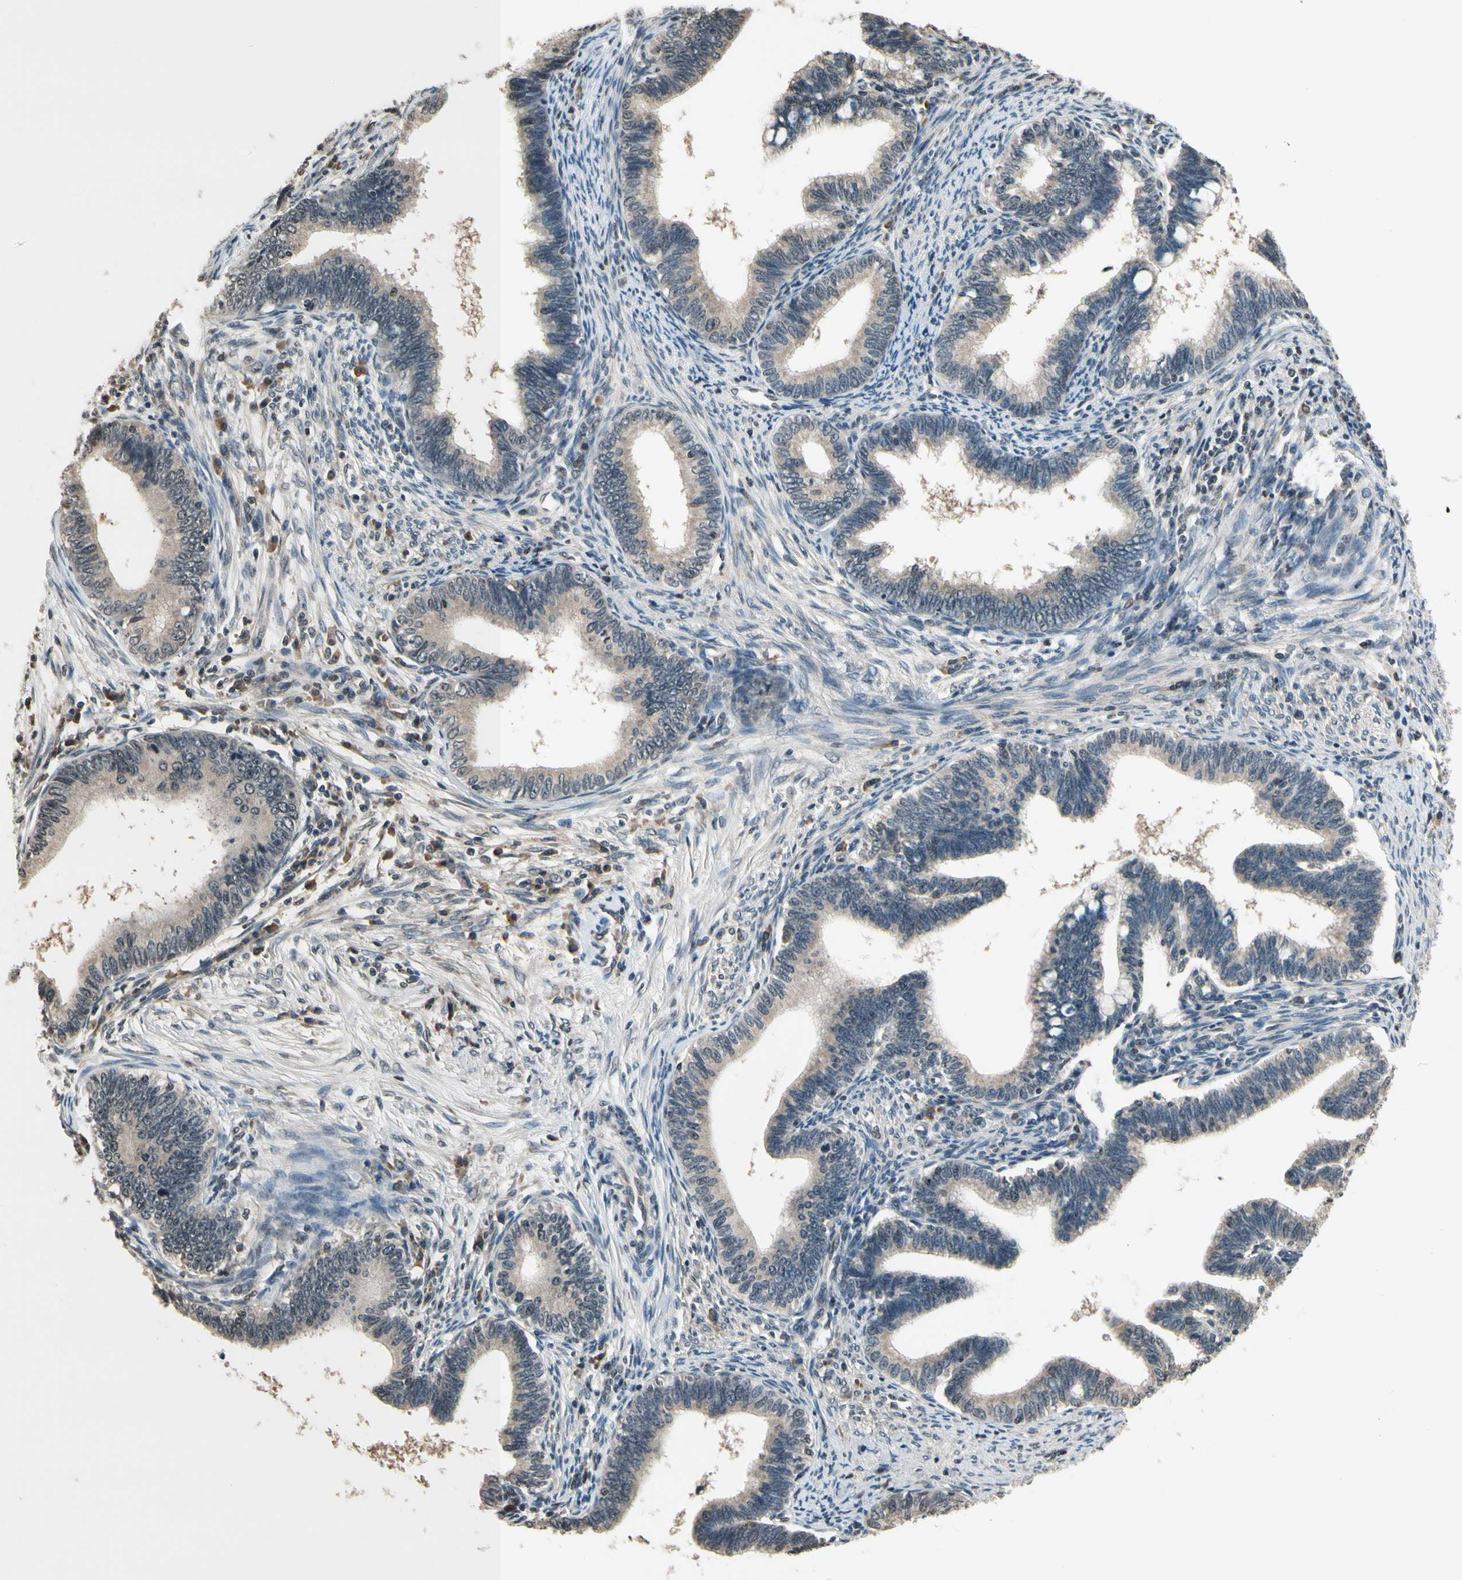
{"staining": {"intensity": "weak", "quantity": ">75%", "location": "cytoplasmic/membranous"}, "tissue": "cervical cancer", "cell_type": "Tumor cells", "image_type": "cancer", "snomed": [{"axis": "morphology", "description": "Adenocarcinoma, NOS"}, {"axis": "topography", "description": "Cervix"}], "caption": "Immunohistochemical staining of human cervical cancer demonstrates low levels of weak cytoplasmic/membranous expression in about >75% of tumor cells.", "gene": "GCLC", "patient": {"sex": "female", "age": 36}}